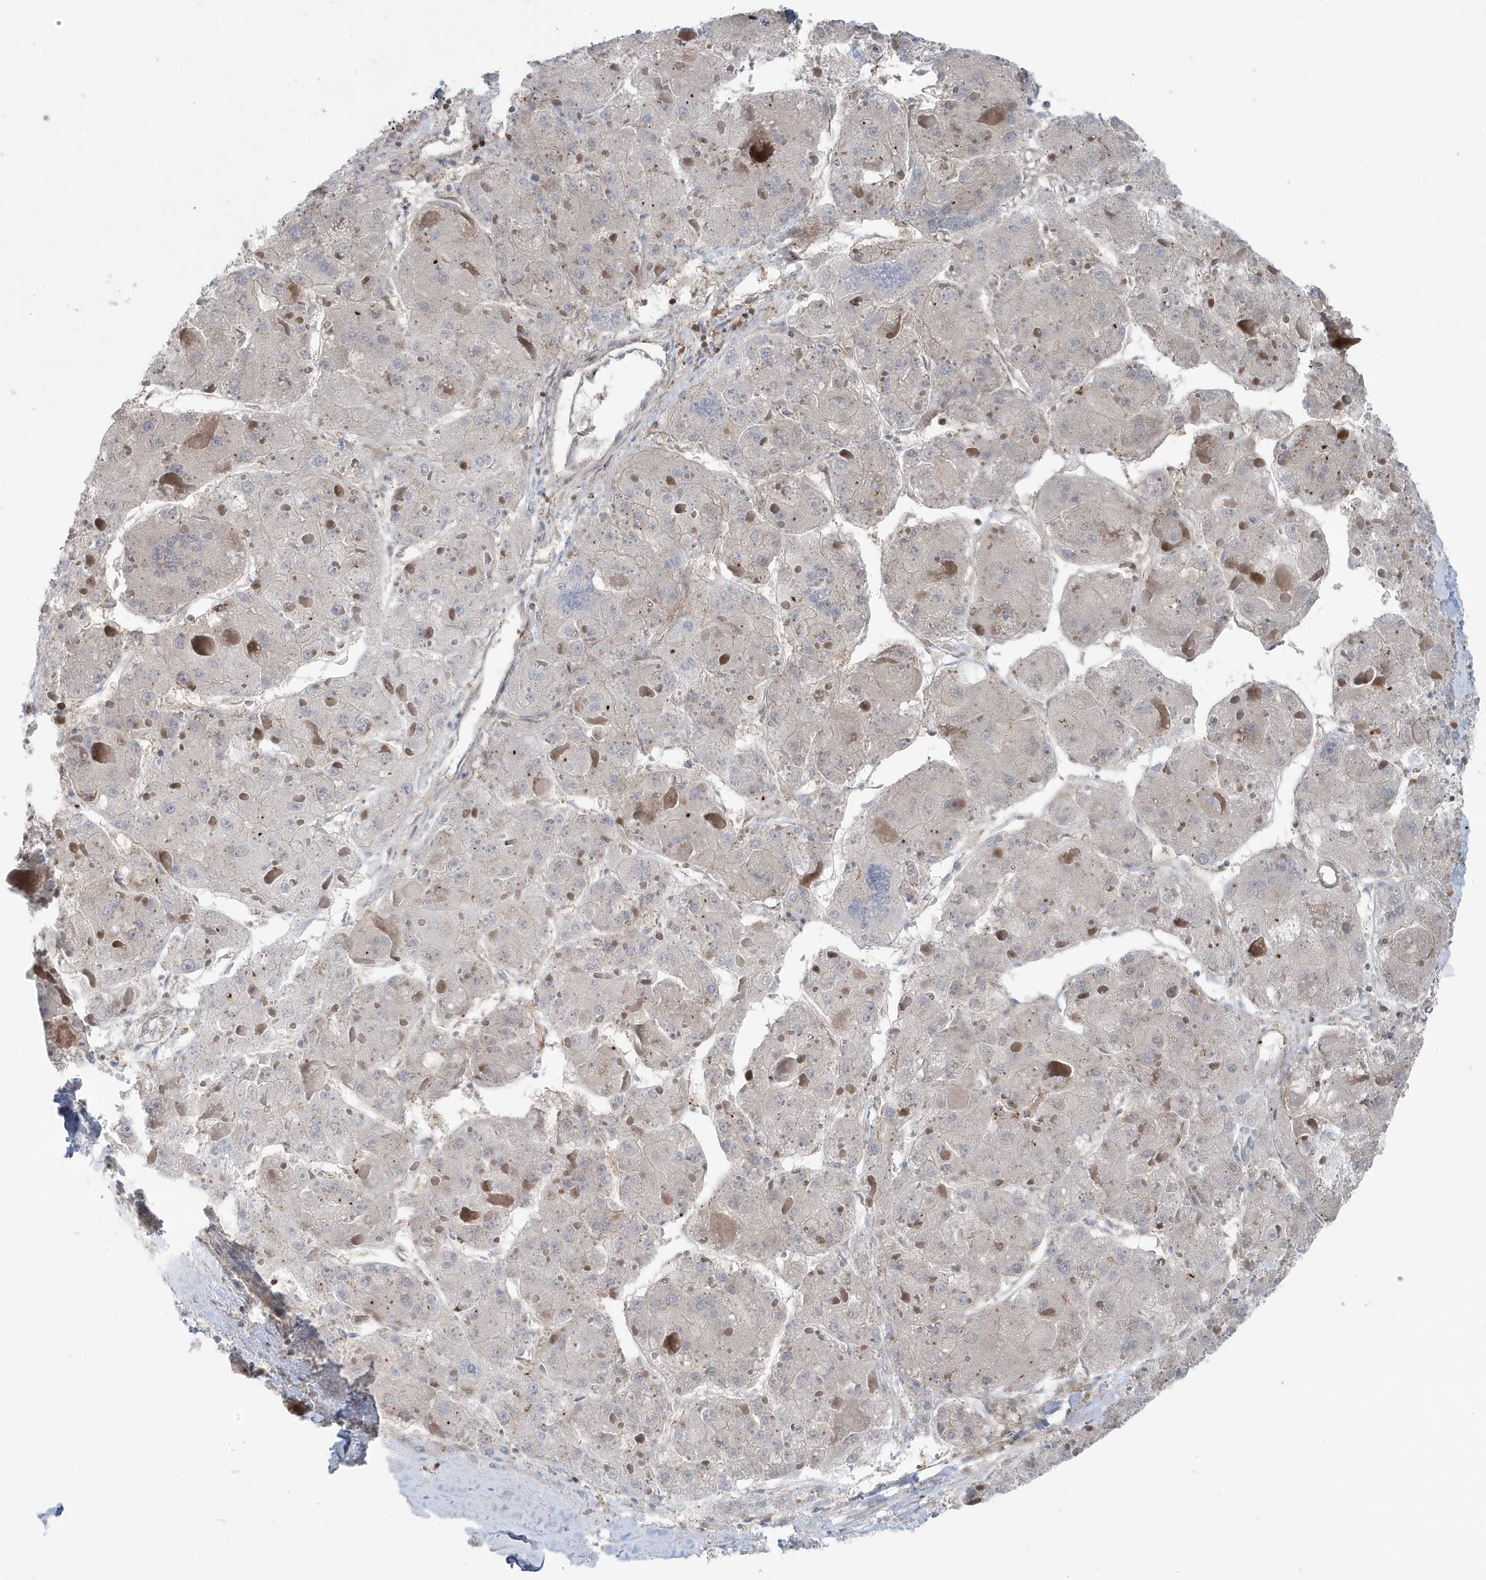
{"staining": {"intensity": "negative", "quantity": "none", "location": "none"}, "tissue": "liver cancer", "cell_type": "Tumor cells", "image_type": "cancer", "snomed": [{"axis": "morphology", "description": "Carcinoma, Hepatocellular, NOS"}, {"axis": "topography", "description": "Liver"}], "caption": "This is an immunohistochemistry (IHC) histopathology image of liver cancer. There is no staining in tumor cells.", "gene": "MAPK1IP1L", "patient": {"sex": "female", "age": 73}}